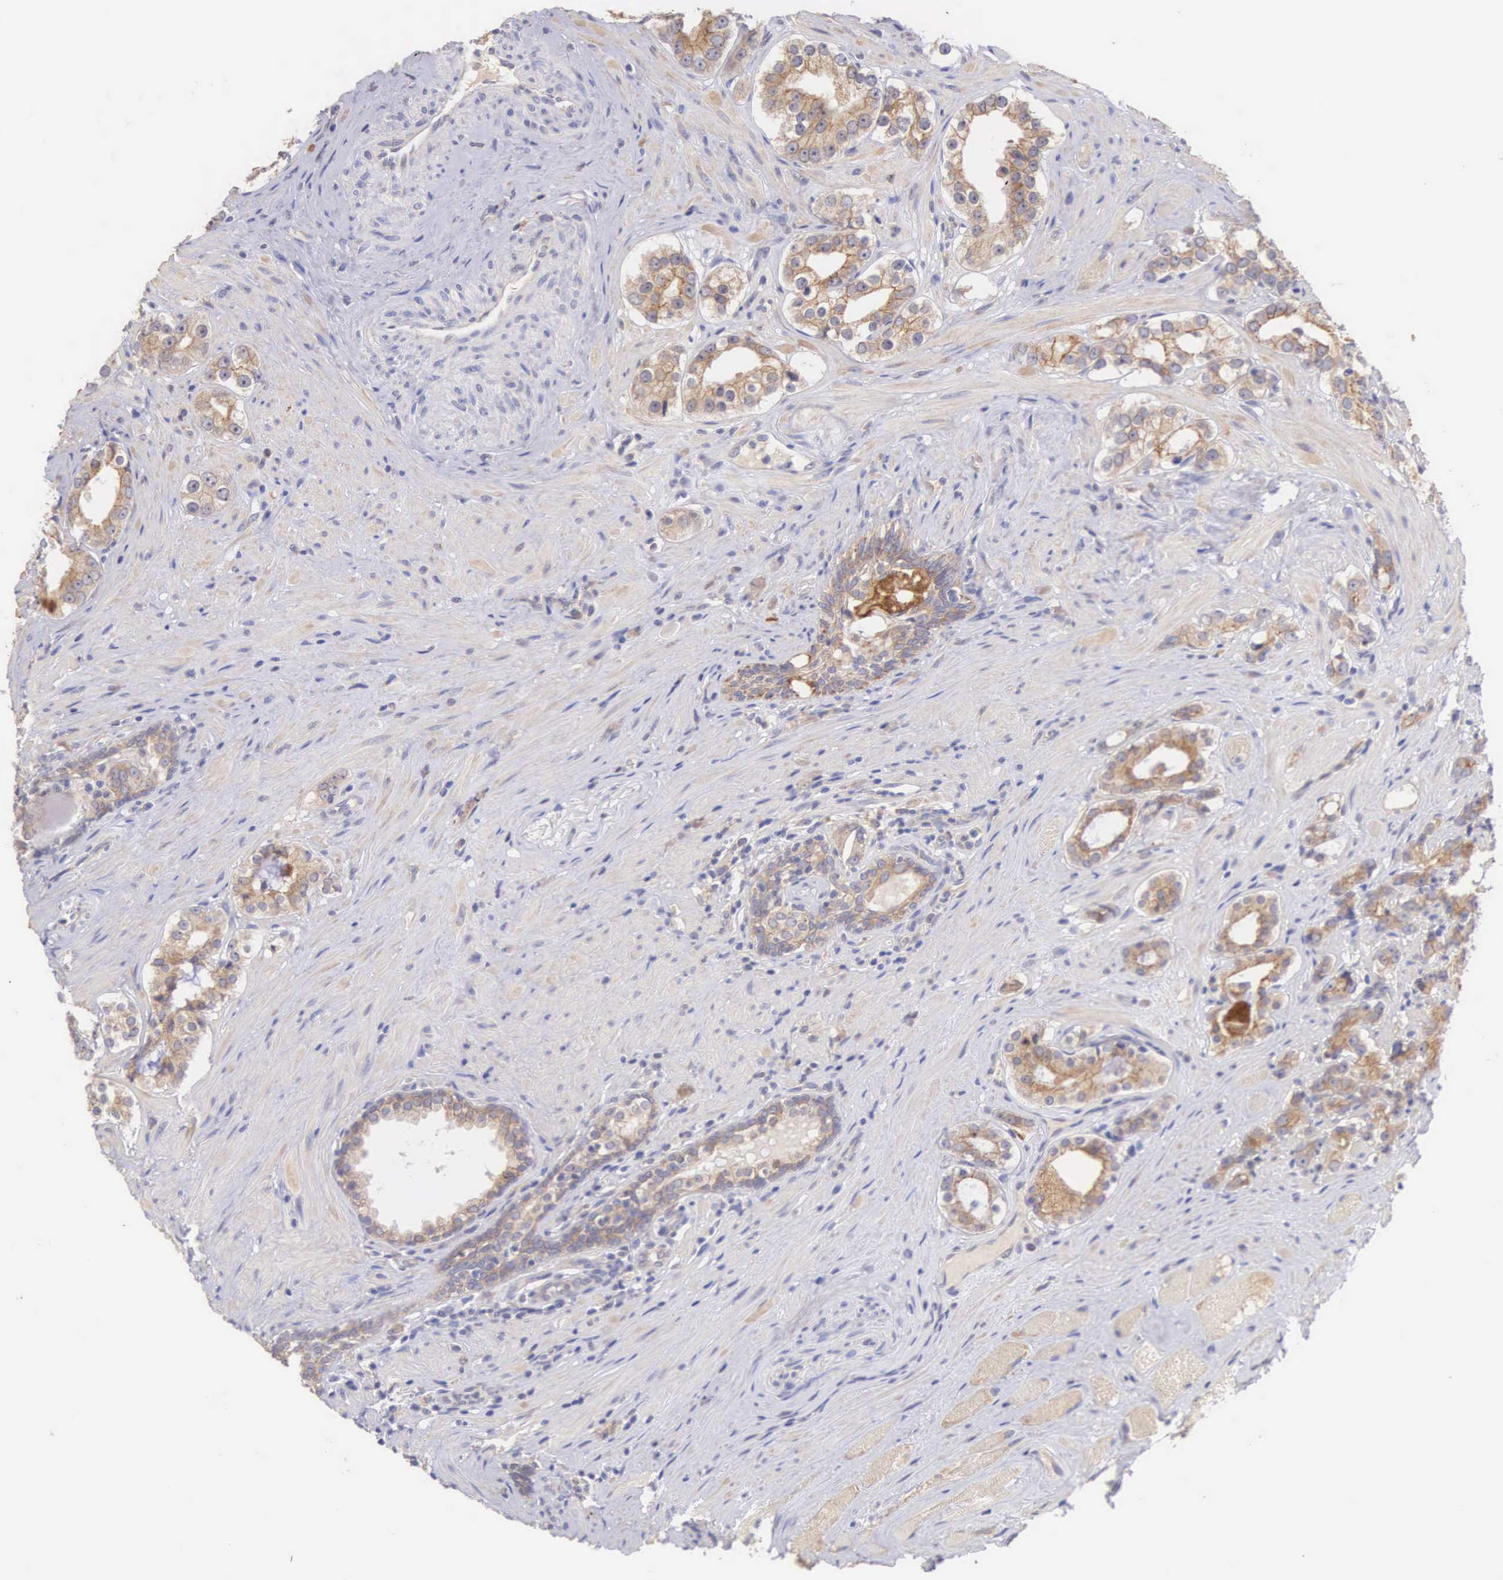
{"staining": {"intensity": "weak", "quantity": ">75%", "location": "cytoplasmic/membranous"}, "tissue": "prostate cancer", "cell_type": "Tumor cells", "image_type": "cancer", "snomed": [{"axis": "morphology", "description": "Adenocarcinoma, Medium grade"}, {"axis": "topography", "description": "Prostate"}], "caption": "Protein expression analysis of prostate medium-grade adenocarcinoma reveals weak cytoplasmic/membranous positivity in approximately >75% of tumor cells.", "gene": "NSDHL", "patient": {"sex": "male", "age": 73}}